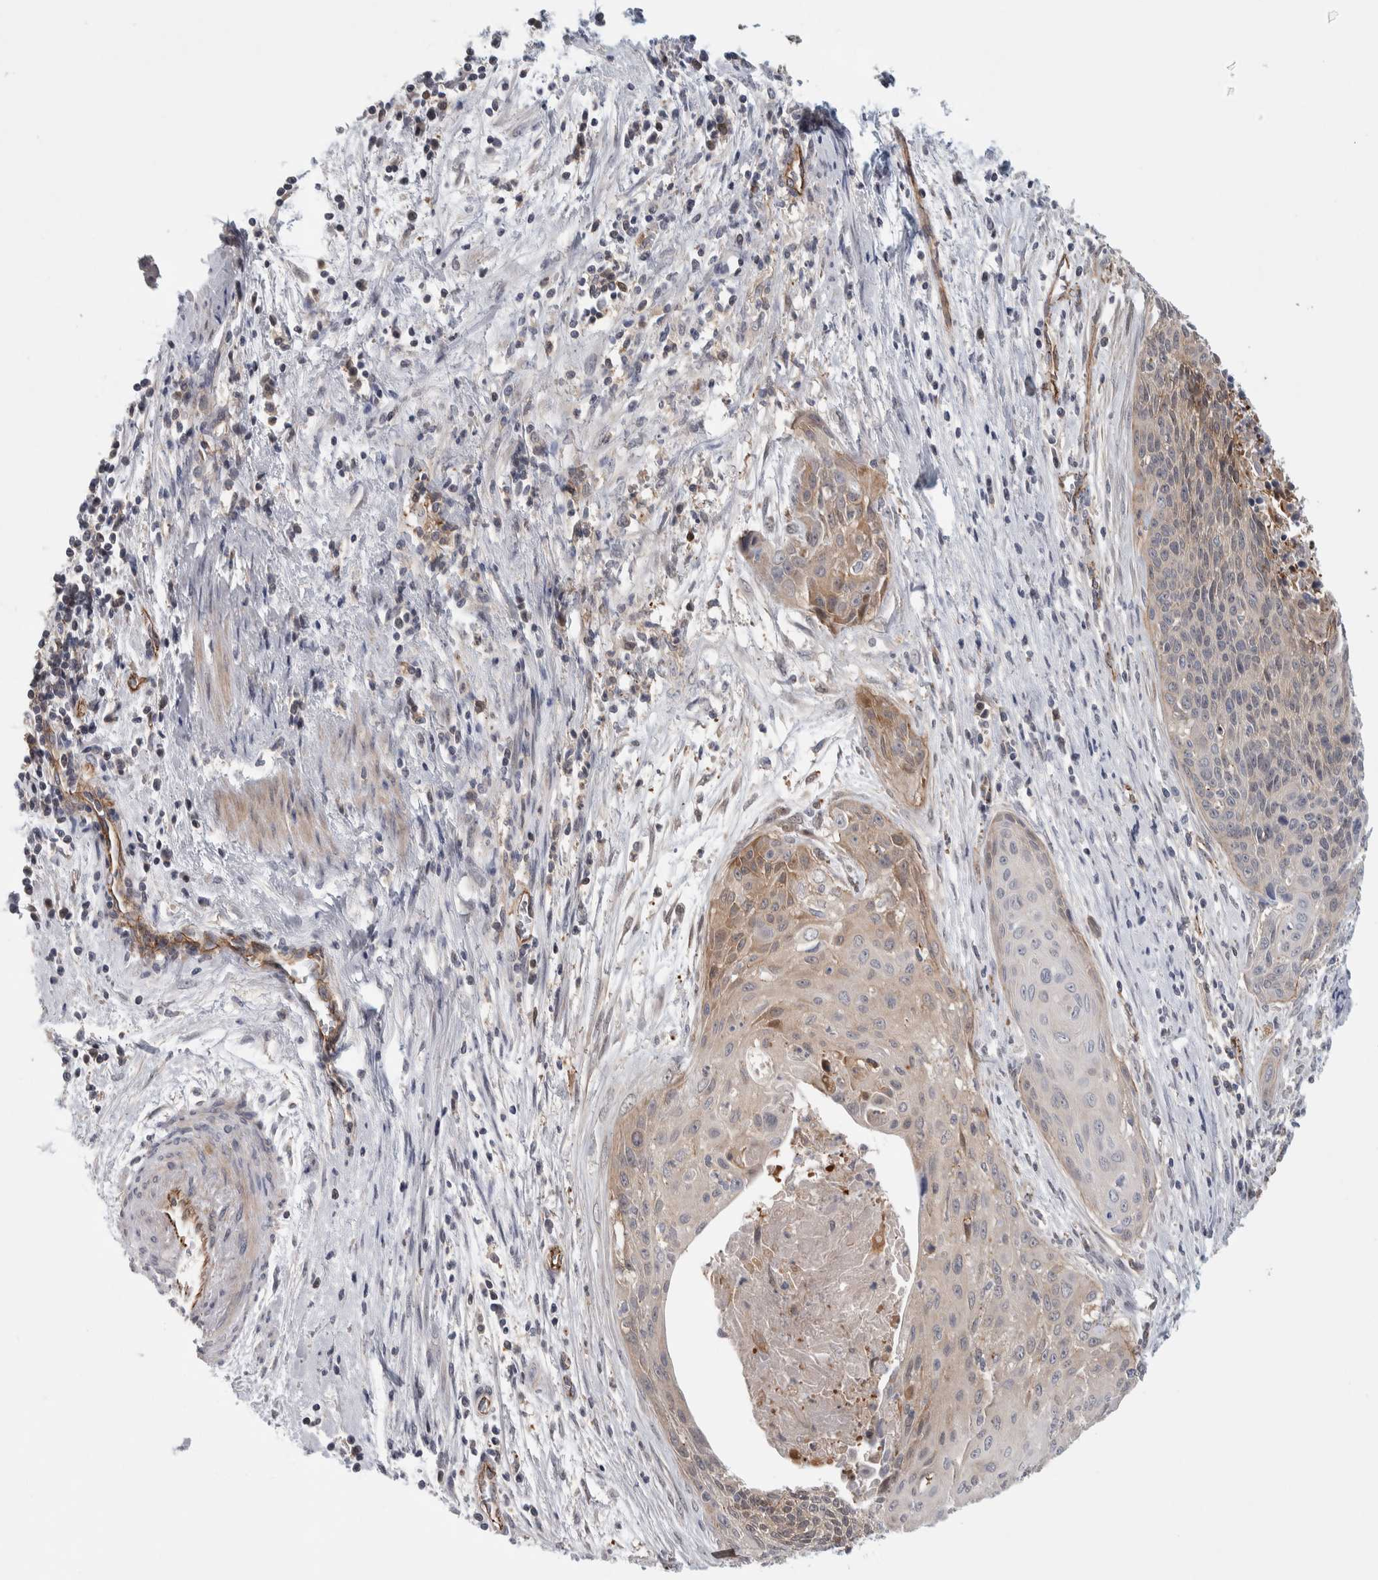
{"staining": {"intensity": "weak", "quantity": "<25%", "location": "cytoplasmic/membranous"}, "tissue": "cervical cancer", "cell_type": "Tumor cells", "image_type": "cancer", "snomed": [{"axis": "morphology", "description": "Squamous cell carcinoma, NOS"}, {"axis": "topography", "description": "Cervix"}], "caption": "High magnification brightfield microscopy of squamous cell carcinoma (cervical) stained with DAB (brown) and counterstained with hematoxylin (blue): tumor cells show no significant staining.", "gene": "ZNF862", "patient": {"sex": "female", "age": 55}}